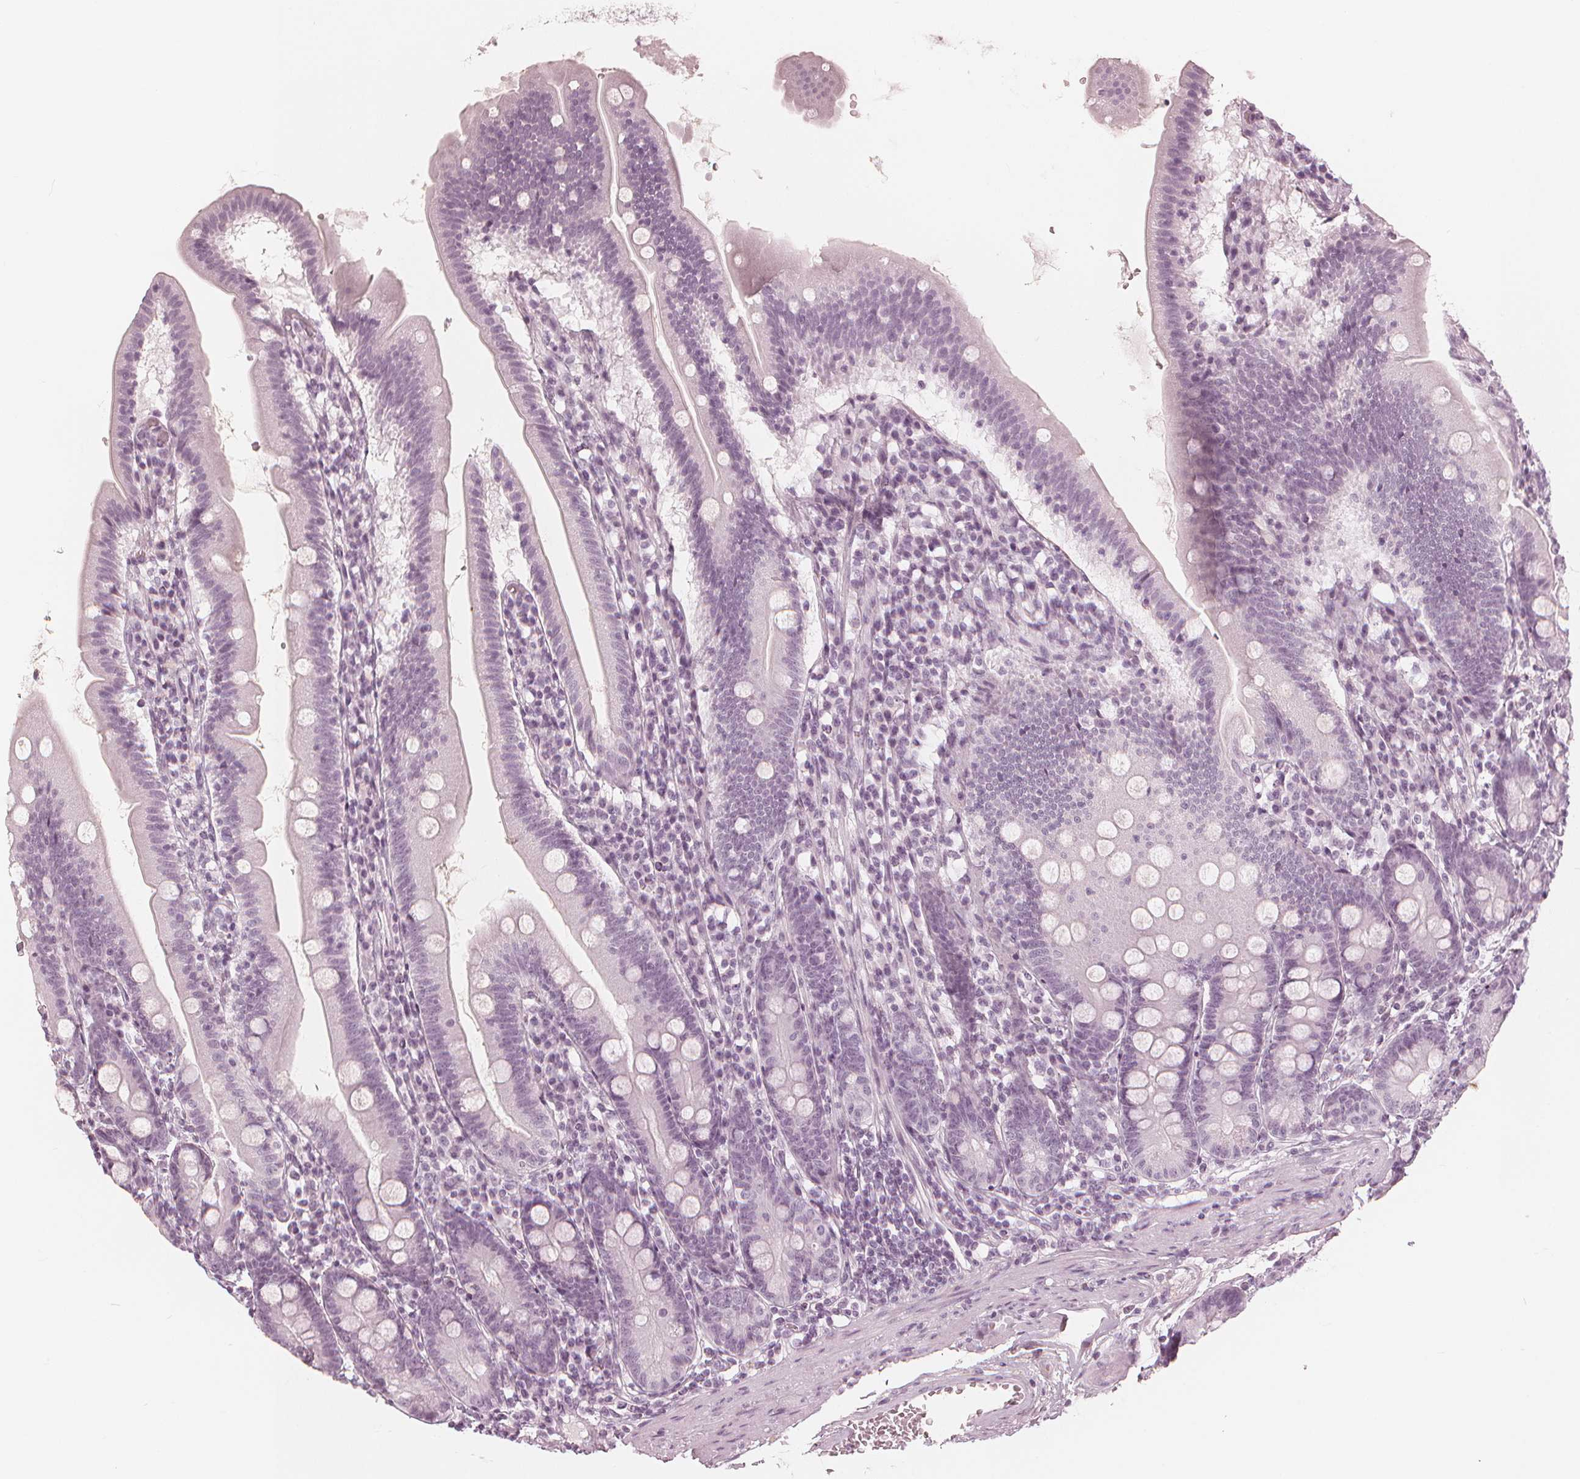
{"staining": {"intensity": "negative", "quantity": "none", "location": "none"}, "tissue": "duodenum", "cell_type": "Glandular cells", "image_type": "normal", "snomed": [{"axis": "morphology", "description": "Normal tissue, NOS"}, {"axis": "topography", "description": "Duodenum"}], "caption": "DAB immunohistochemical staining of normal duodenum shows no significant positivity in glandular cells.", "gene": "PAEP", "patient": {"sex": "female", "age": 67}}